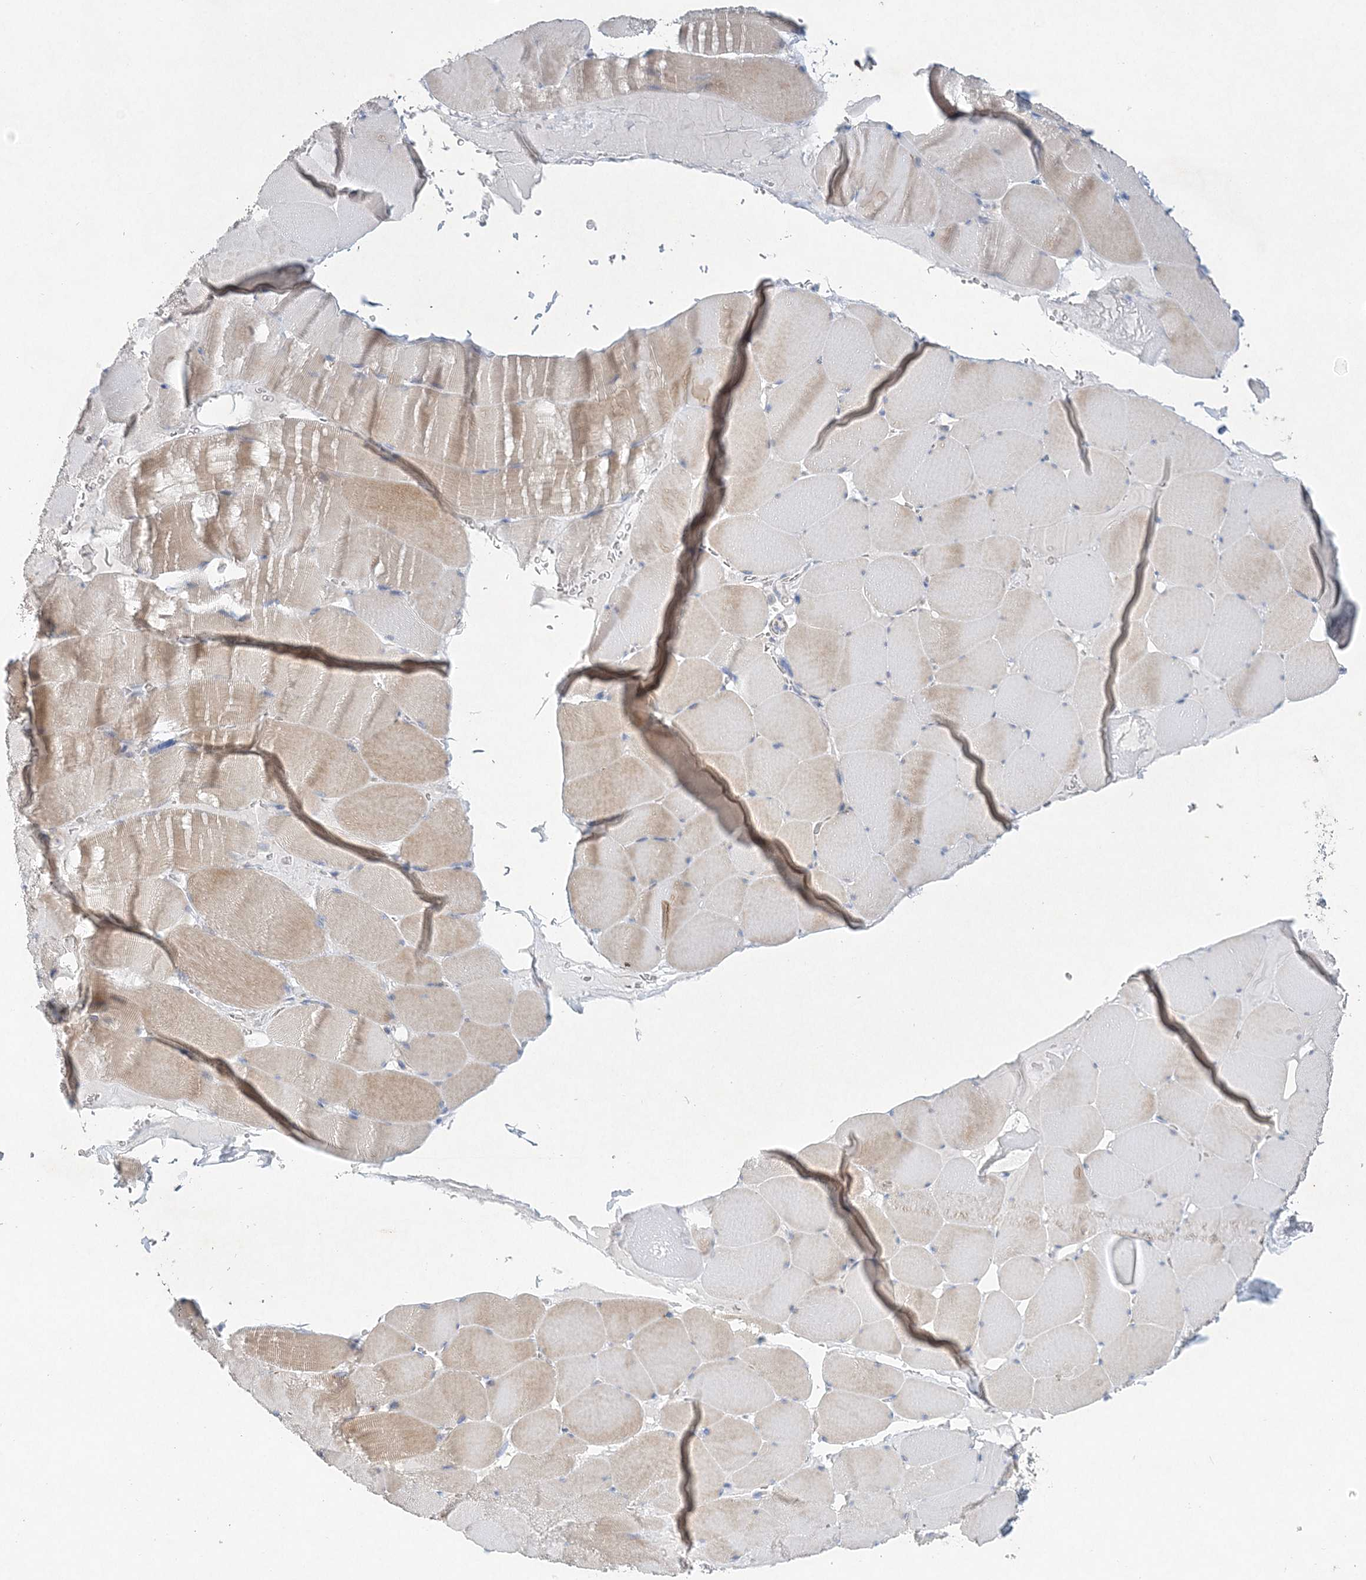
{"staining": {"intensity": "weak", "quantity": ">75%", "location": "cytoplasmic/membranous"}, "tissue": "skeletal muscle", "cell_type": "Myocytes", "image_type": "normal", "snomed": [{"axis": "morphology", "description": "Normal tissue, NOS"}, {"axis": "topography", "description": "Skeletal muscle"}], "caption": "Immunohistochemical staining of normal skeletal muscle shows weak cytoplasmic/membranous protein expression in about >75% of myocytes. The protein of interest is stained brown, and the nuclei are stained in blue (DAB IHC with brightfield microscopy, high magnification).", "gene": "MAT2B", "patient": {"sex": "male", "age": 62}}